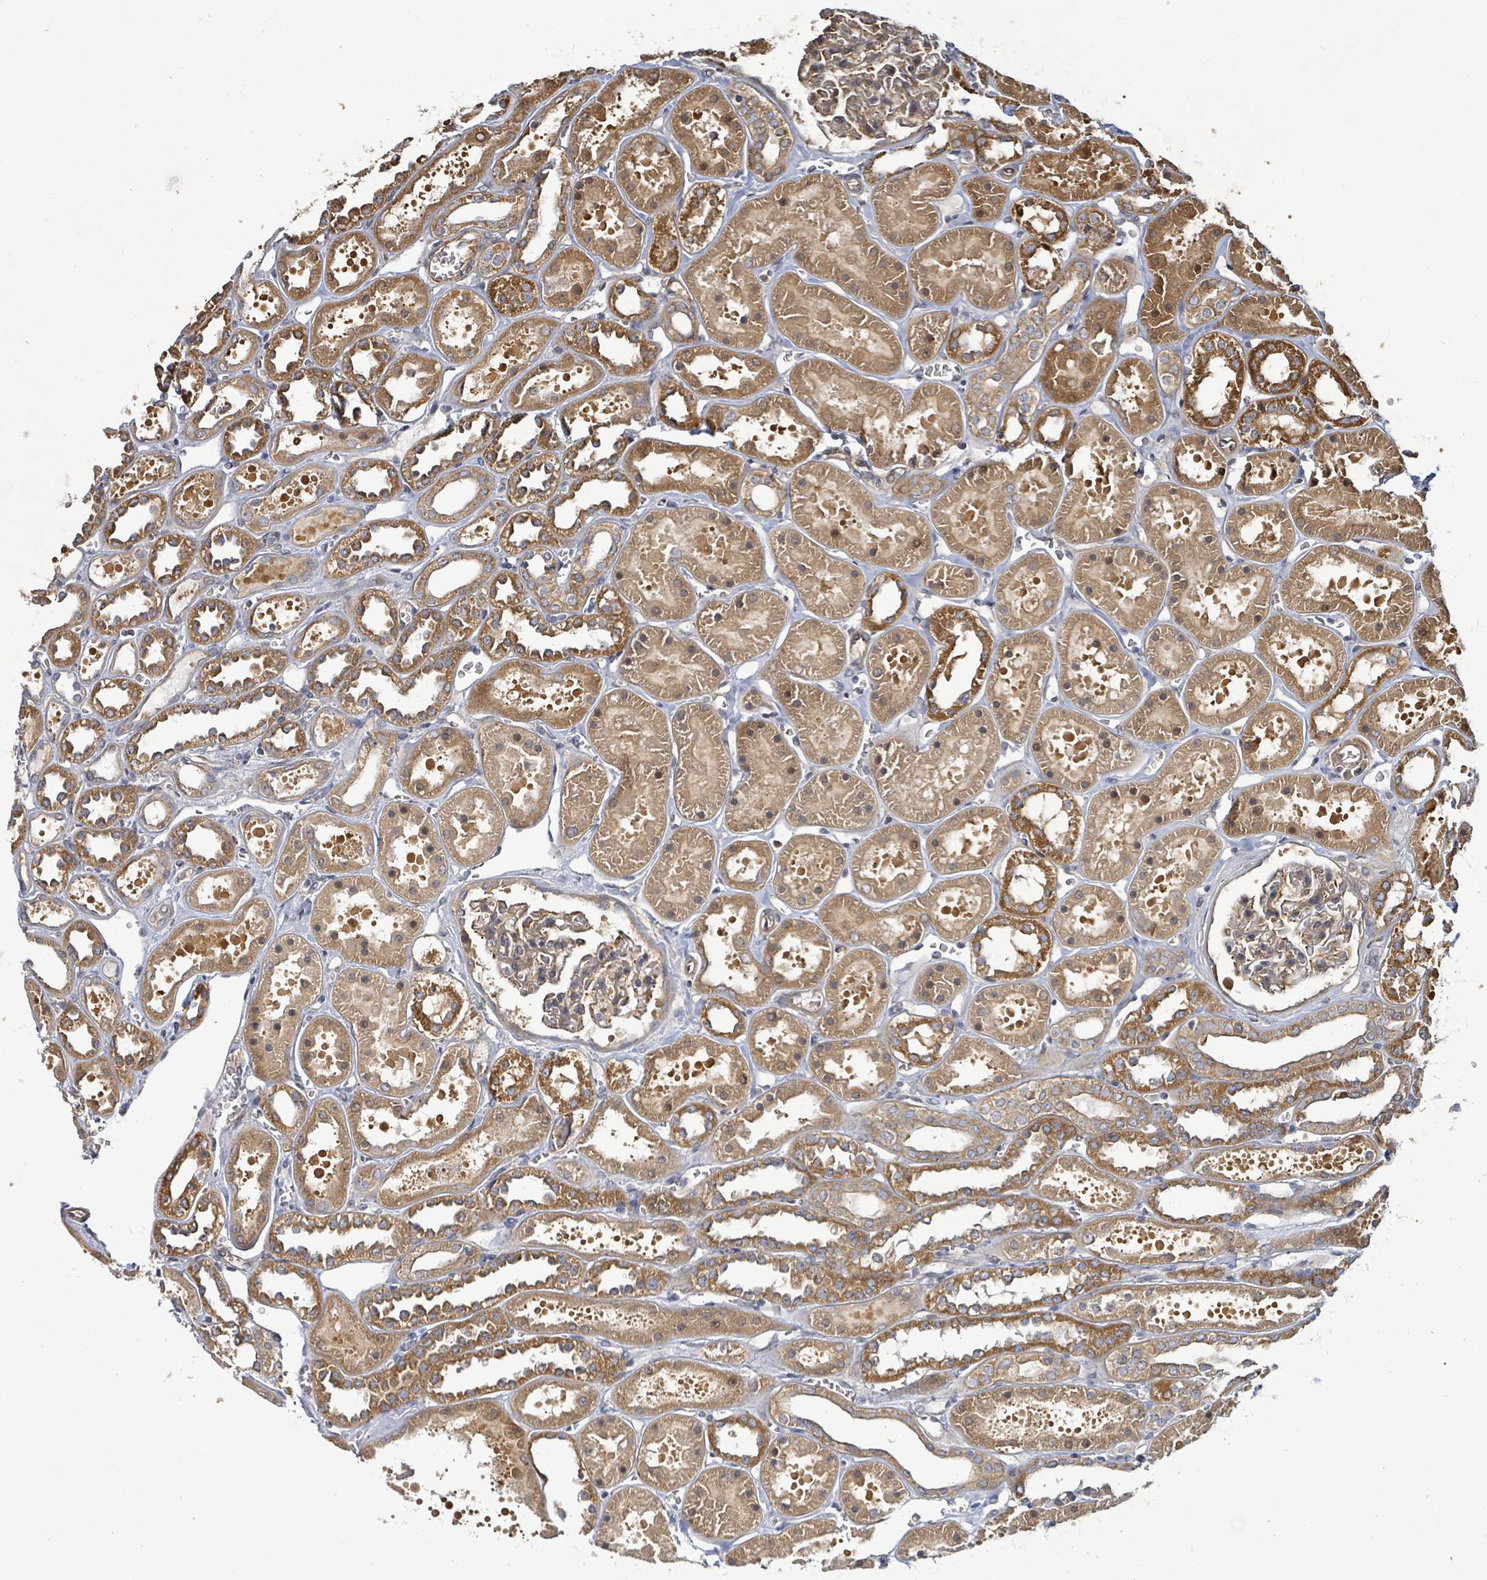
{"staining": {"intensity": "moderate", "quantity": "25%-75%", "location": "cytoplasmic/membranous"}, "tissue": "kidney", "cell_type": "Cells in glomeruli", "image_type": "normal", "snomed": [{"axis": "morphology", "description": "Normal tissue, NOS"}, {"axis": "topography", "description": "Kidney"}], "caption": "Protein staining reveals moderate cytoplasmic/membranous expression in approximately 25%-75% of cells in glomeruli in normal kidney.", "gene": "KBTBD11", "patient": {"sex": "female", "age": 41}}